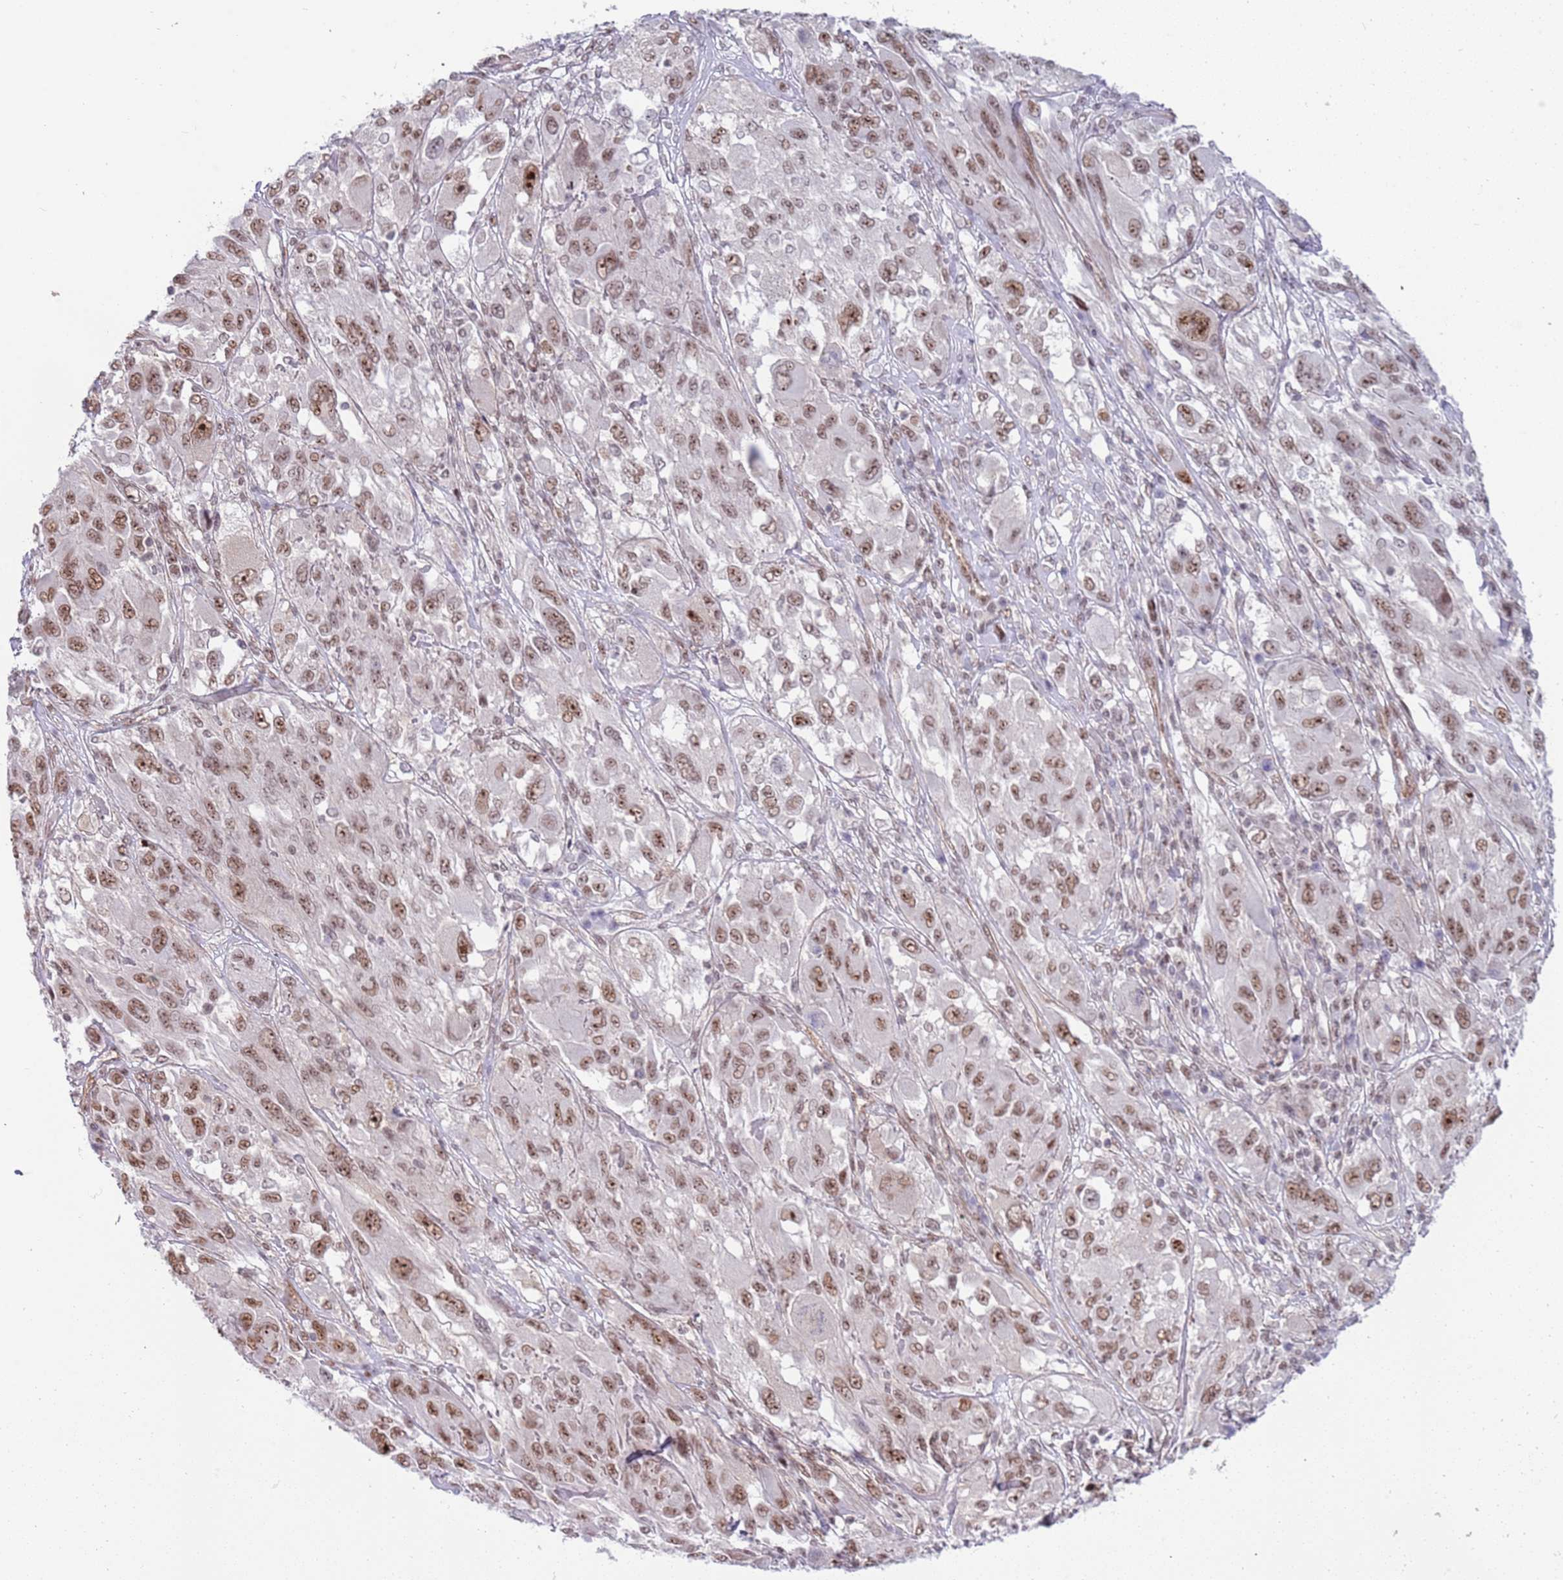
{"staining": {"intensity": "moderate", "quantity": ">75%", "location": "nuclear"}, "tissue": "melanoma", "cell_type": "Tumor cells", "image_type": "cancer", "snomed": [{"axis": "morphology", "description": "Malignant melanoma, NOS"}, {"axis": "topography", "description": "Skin"}], "caption": "Protein analysis of malignant melanoma tissue reveals moderate nuclear staining in approximately >75% of tumor cells. (Stains: DAB in brown, nuclei in blue, Microscopy: brightfield microscopy at high magnification).", "gene": "LRMDA", "patient": {"sex": "female", "age": 91}}